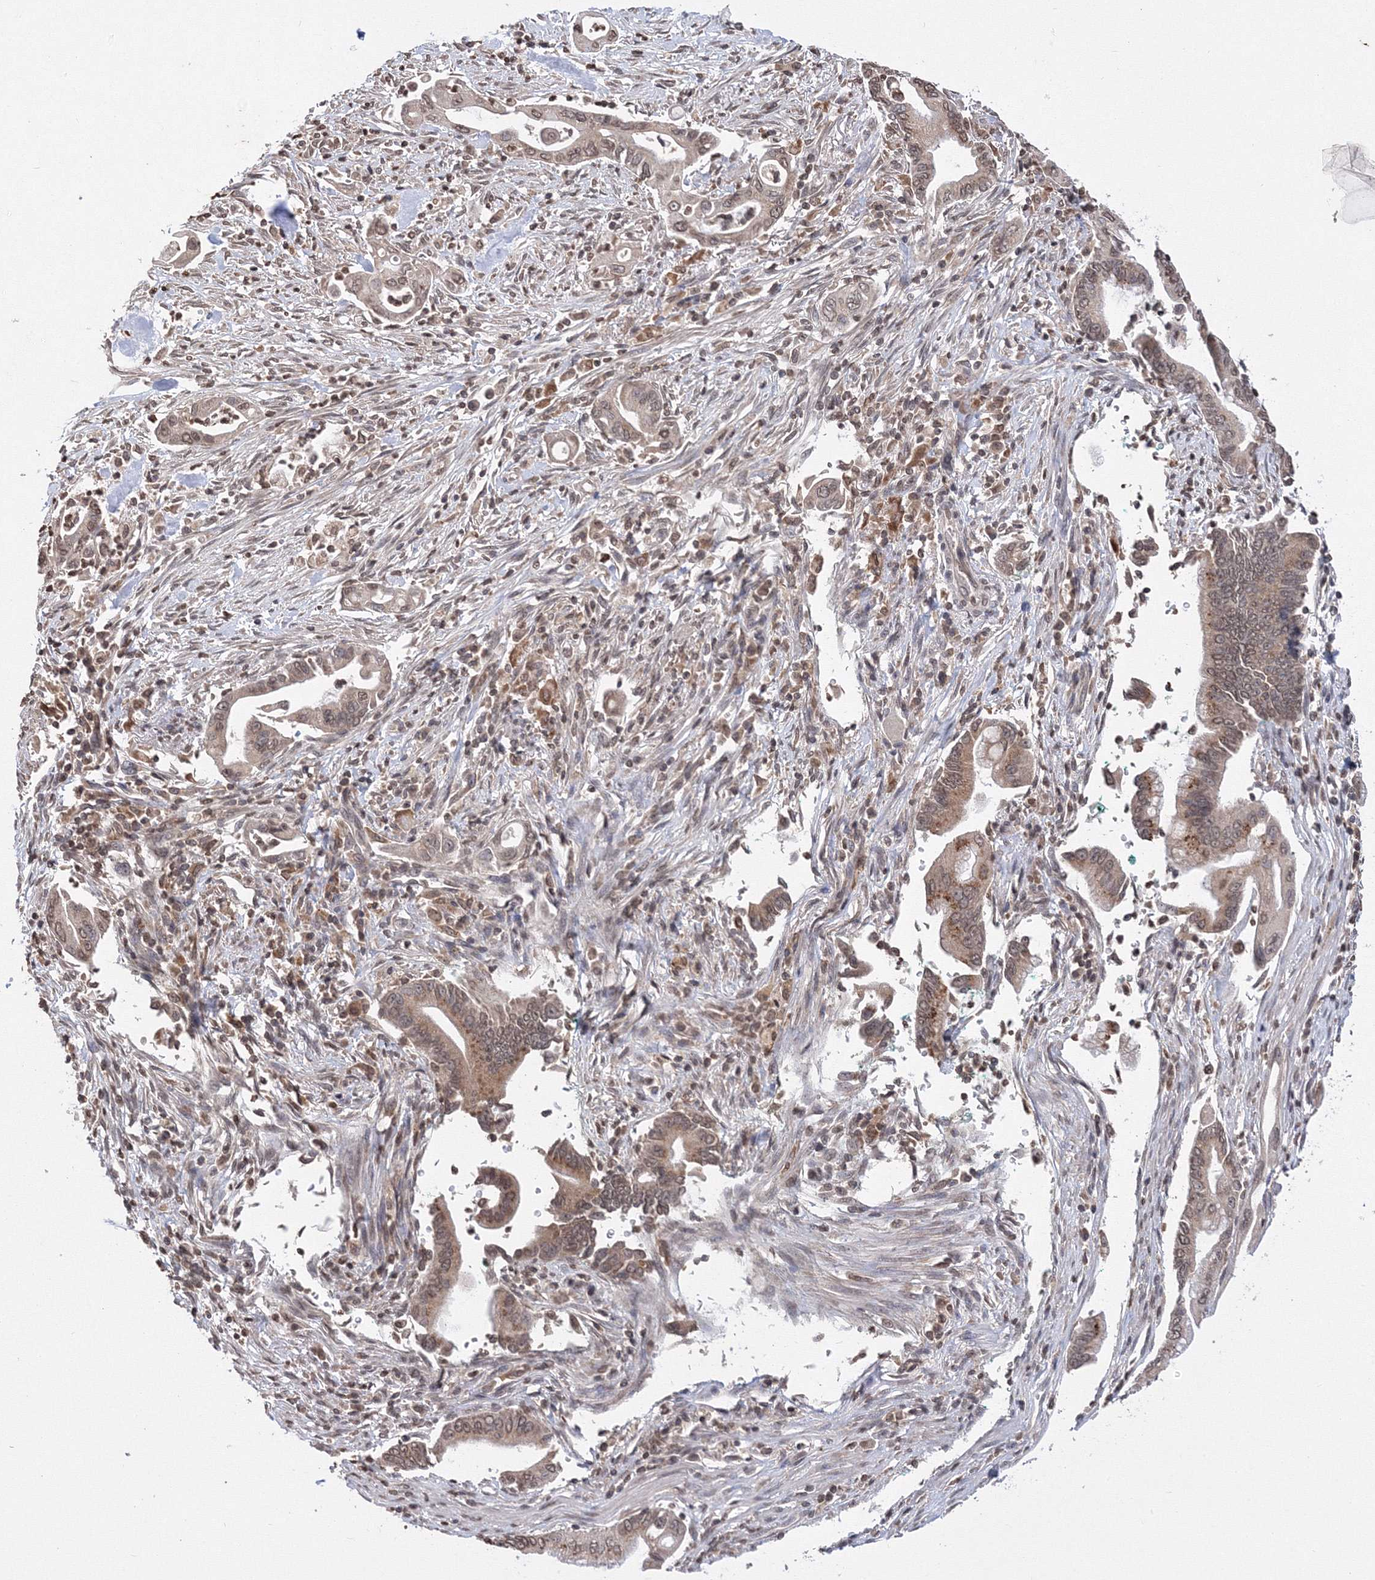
{"staining": {"intensity": "moderate", "quantity": ">75%", "location": "cytoplasmic/membranous,nuclear"}, "tissue": "pancreatic cancer", "cell_type": "Tumor cells", "image_type": "cancer", "snomed": [{"axis": "morphology", "description": "Adenocarcinoma, NOS"}, {"axis": "topography", "description": "Pancreas"}], "caption": "Pancreatic cancer (adenocarcinoma) stained with a protein marker shows moderate staining in tumor cells.", "gene": "GPN1", "patient": {"sex": "male", "age": 78}}